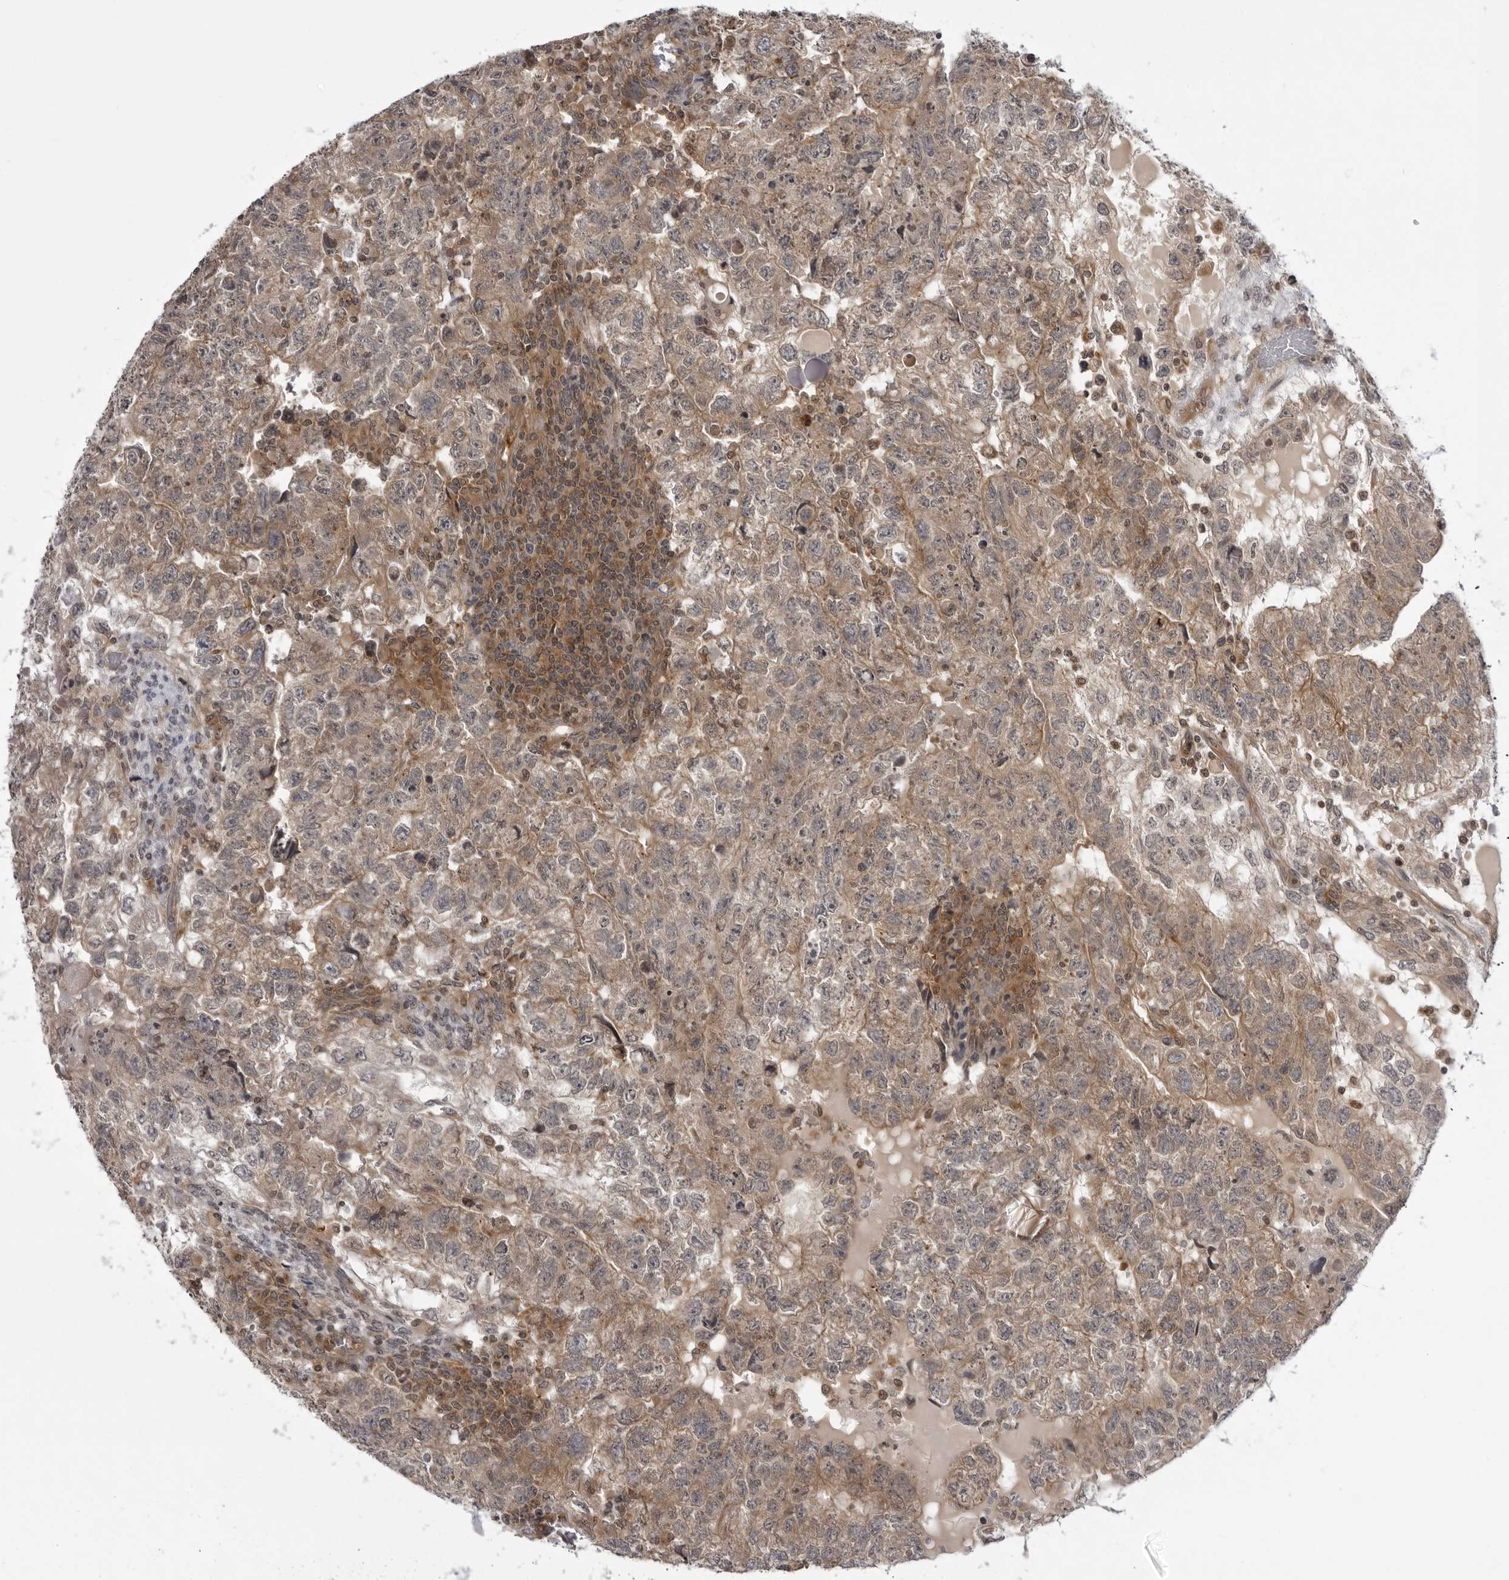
{"staining": {"intensity": "moderate", "quantity": ">75%", "location": "cytoplasmic/membranous"}, "tissue": "testis cancer", "cell_type": "Tumor cells", "image_type": "cancer", "snomed": [{"axis": "morphology", "description": "Carcinoma, Embryonal, NOS"}, {"axis": "topography", "description": "Testis"}], "caption": "IHC histopathology image of human testis cancer stained for a protein (brown), which shows medium levels of moderate cytoplasmic/membranous expression in about >75% of tumor cells.", "gene": "USP43", "patient": {"sex": "male", "age": 36}}